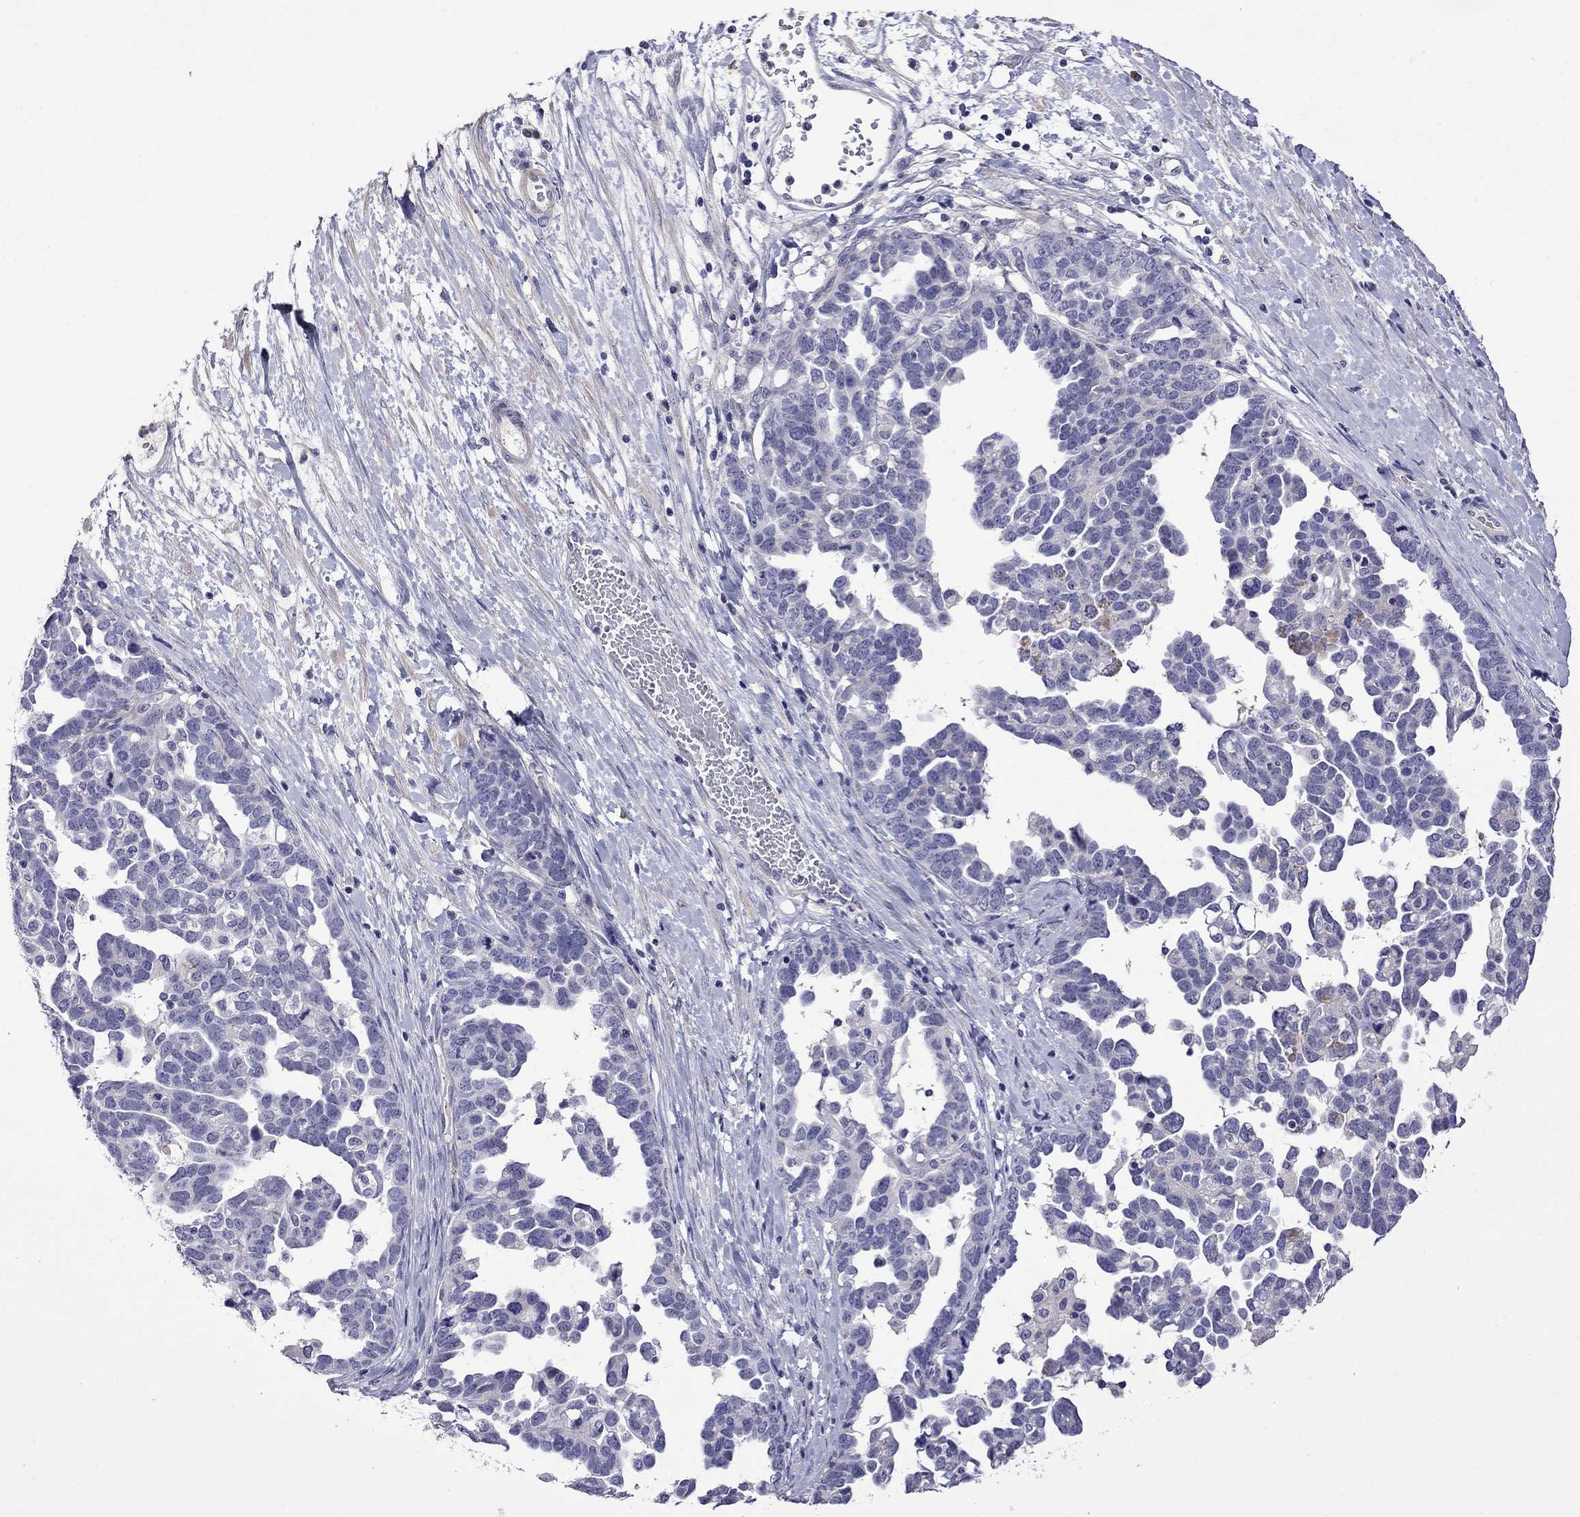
{"staining": {"intensity": "negative", "quantity": "none", "location": "none"}, "tissue": "ovarian cancer", "cell_type": "Tumor cells", "image_type": "cancer", "snomed": [{"axis": "morphology", "description": "Cystadenocarcinoma, serous, NOS"}, {"axis": "topography", "description": "Ovary"}], "caption": "A histopathology image of ovarian cancer (serous cystadenocarcinoma) stained for a protein exhibits no brown staining in tumor cells.", "gene": "STAR", "patient": {"sex": "female", "age": 54}}